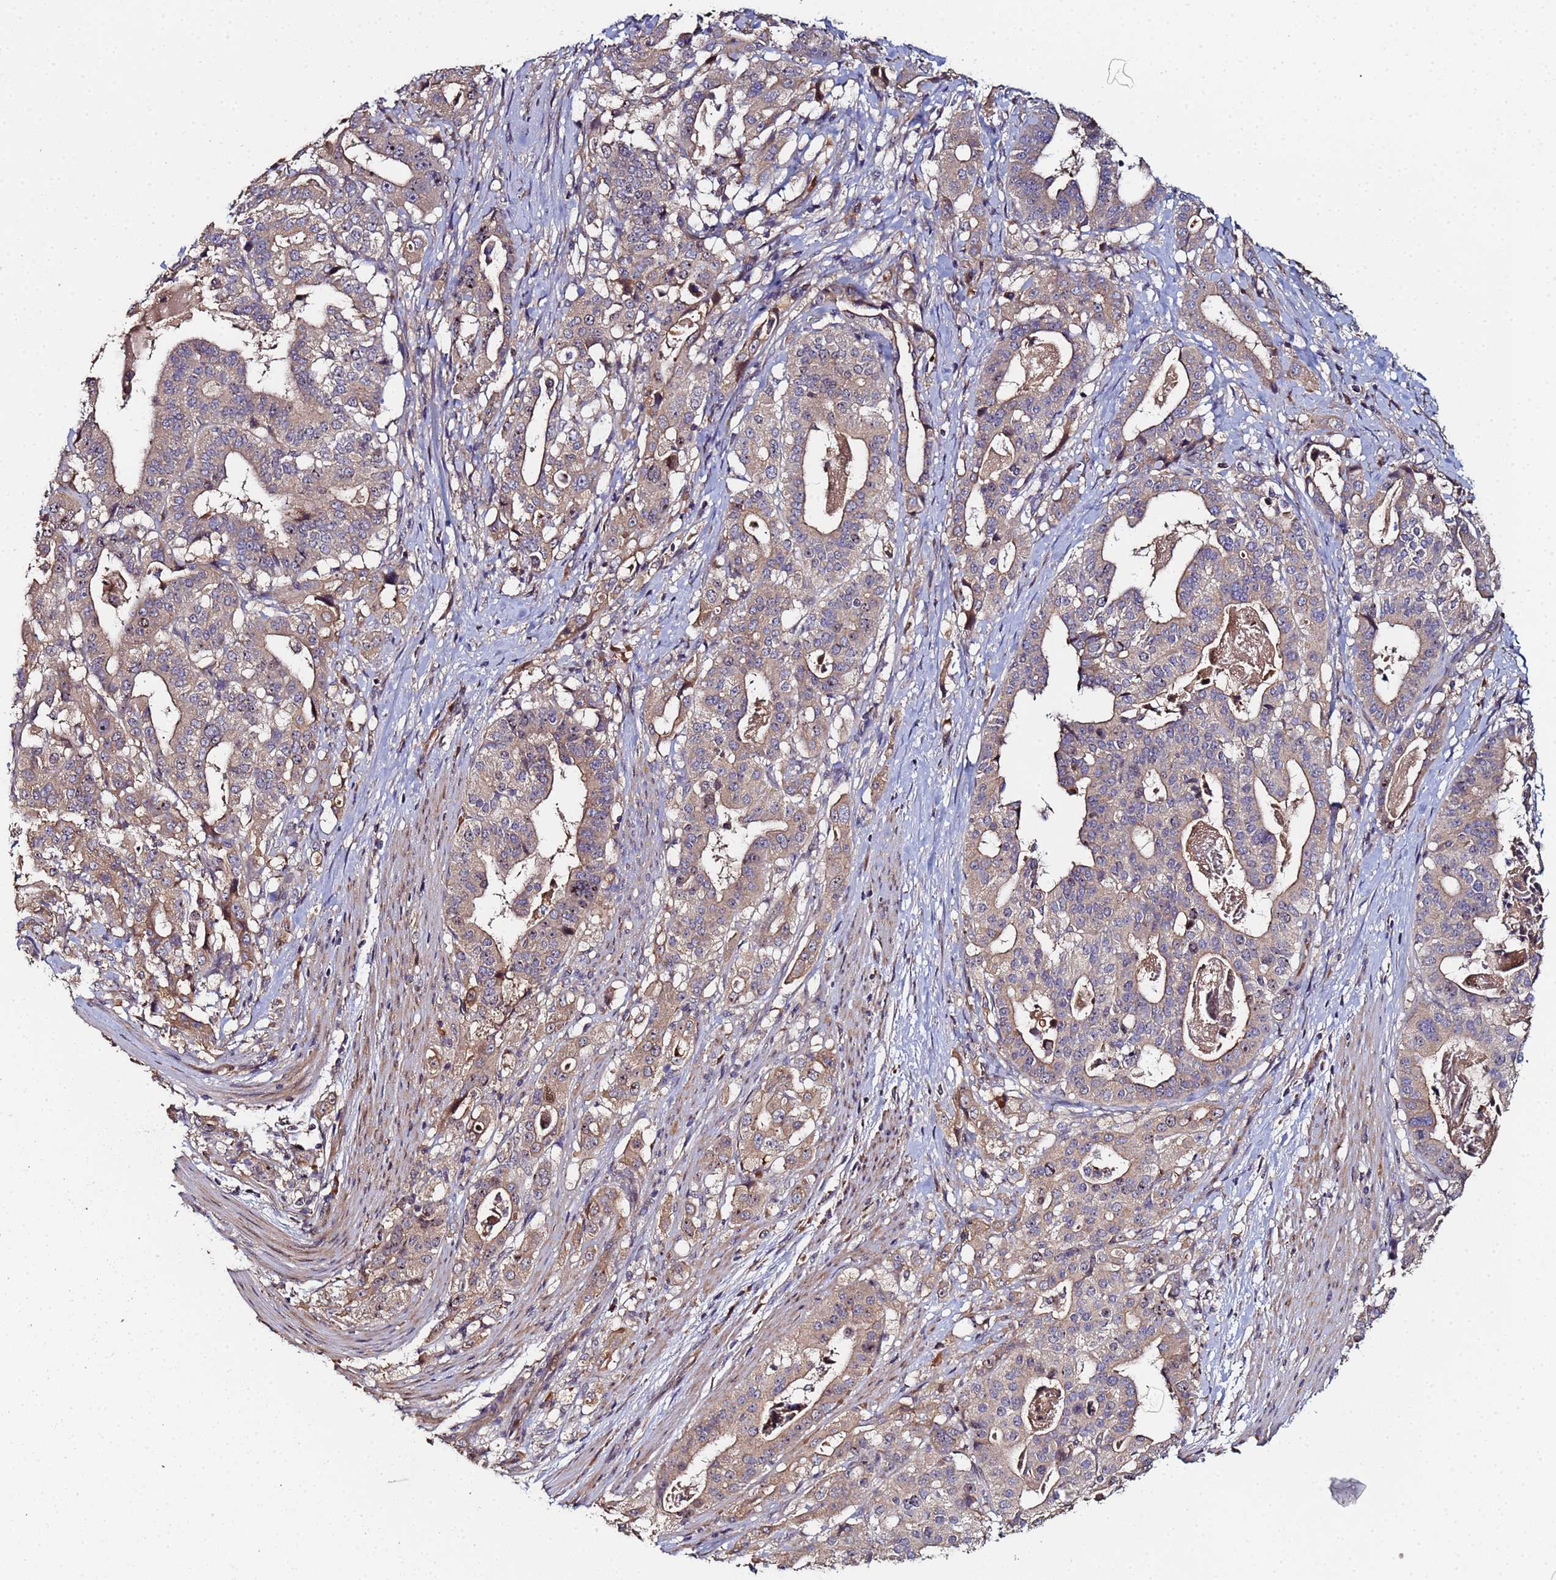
{"staining": {"intensity": "weak", "quantity": ">75%", "location": "cytoplasmic/membranous"}, "tissue": "stomach cancer", "cell_type": "Tumor cells", "image_type": "cancer", "snomed": [{"axis": "morphology", "description": "Adenocarcinoma, NOS"}, {"axis": "topography", "description": "Stomach"}], "caption": "Weak cytoplasmic/membranous protein staining is seen in approximately >75% of tumor cells in stomach adenocarcinoma.", "gene": "OSER1", "patient": {"sex": "male", "age": 48}}